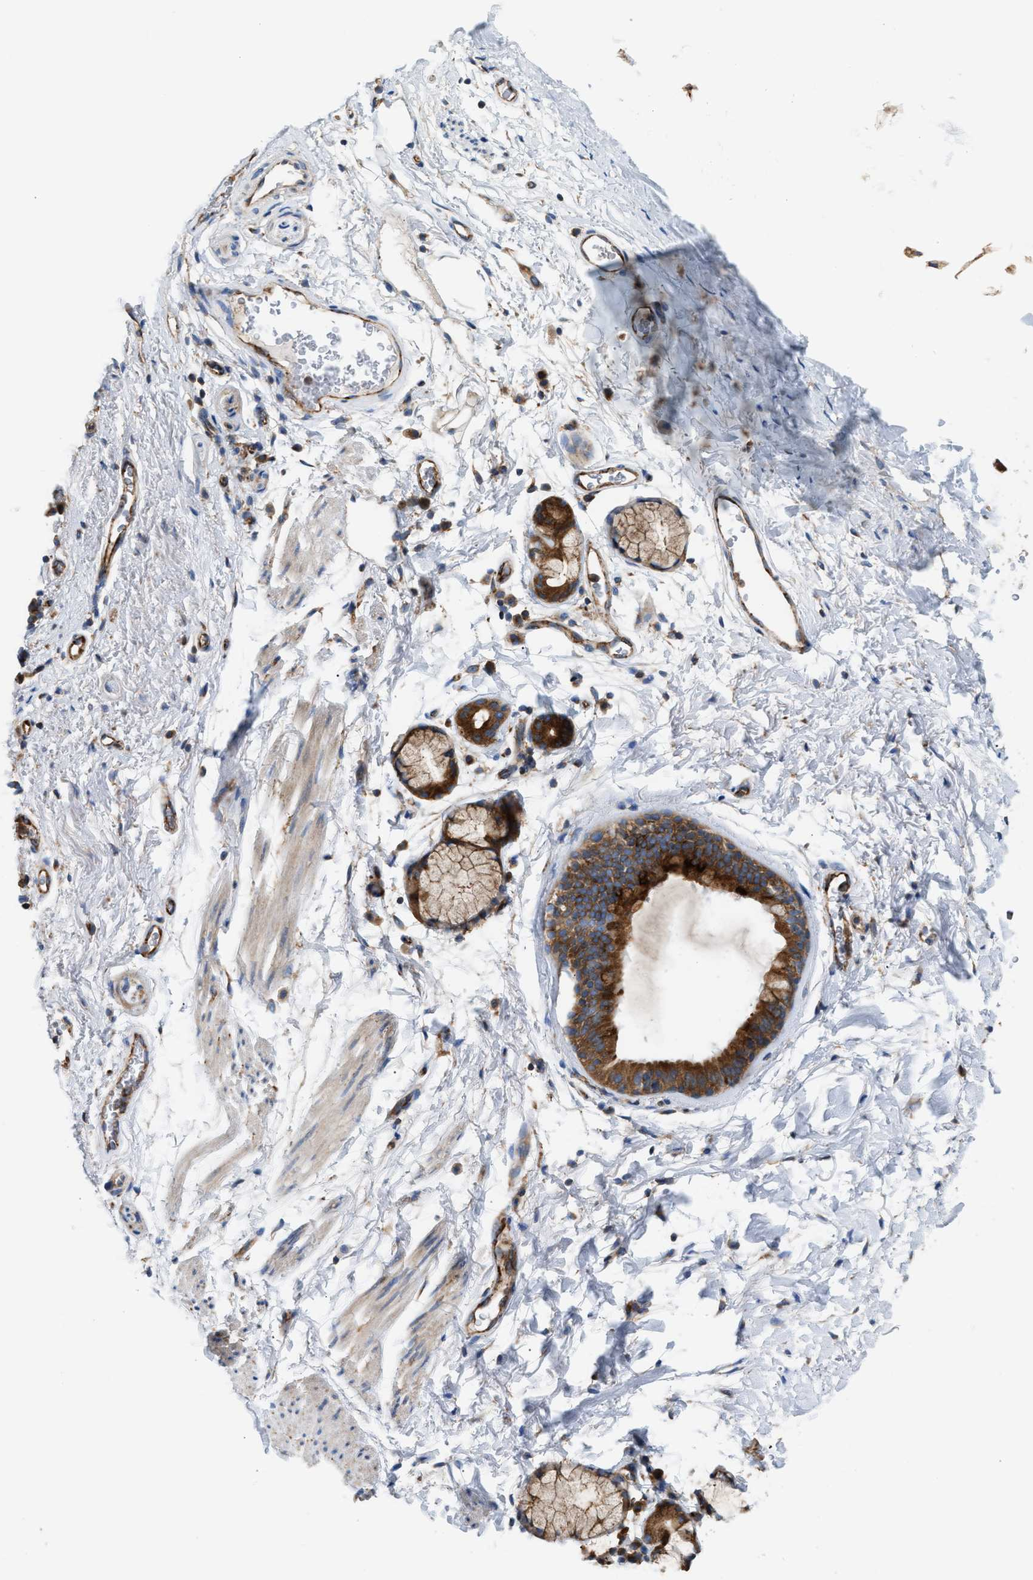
{"staining": {"intensity": "strong", "quantity": ">75%", "location": "cytoplasmic/membranous"}, "tissue": "bronchus", "cell_type": "Respiratory epithelial cells", "image_type": "normal", "snomed": [{"axis": "morphology", "description": "Normal tissue, NOS"}, {"axis": "topography", "description": "Cartilage tissue"}, {"axis": "topography", "description": "Bronchus"}], "caption": "Bronchus stained for a protein (brown) shows strong cytoplasmic/membranous positive staining in about >75% of respiratory epithelial cells.", "gene": "TBC1D15", "patient": {"sex": "female", "age": 53}}